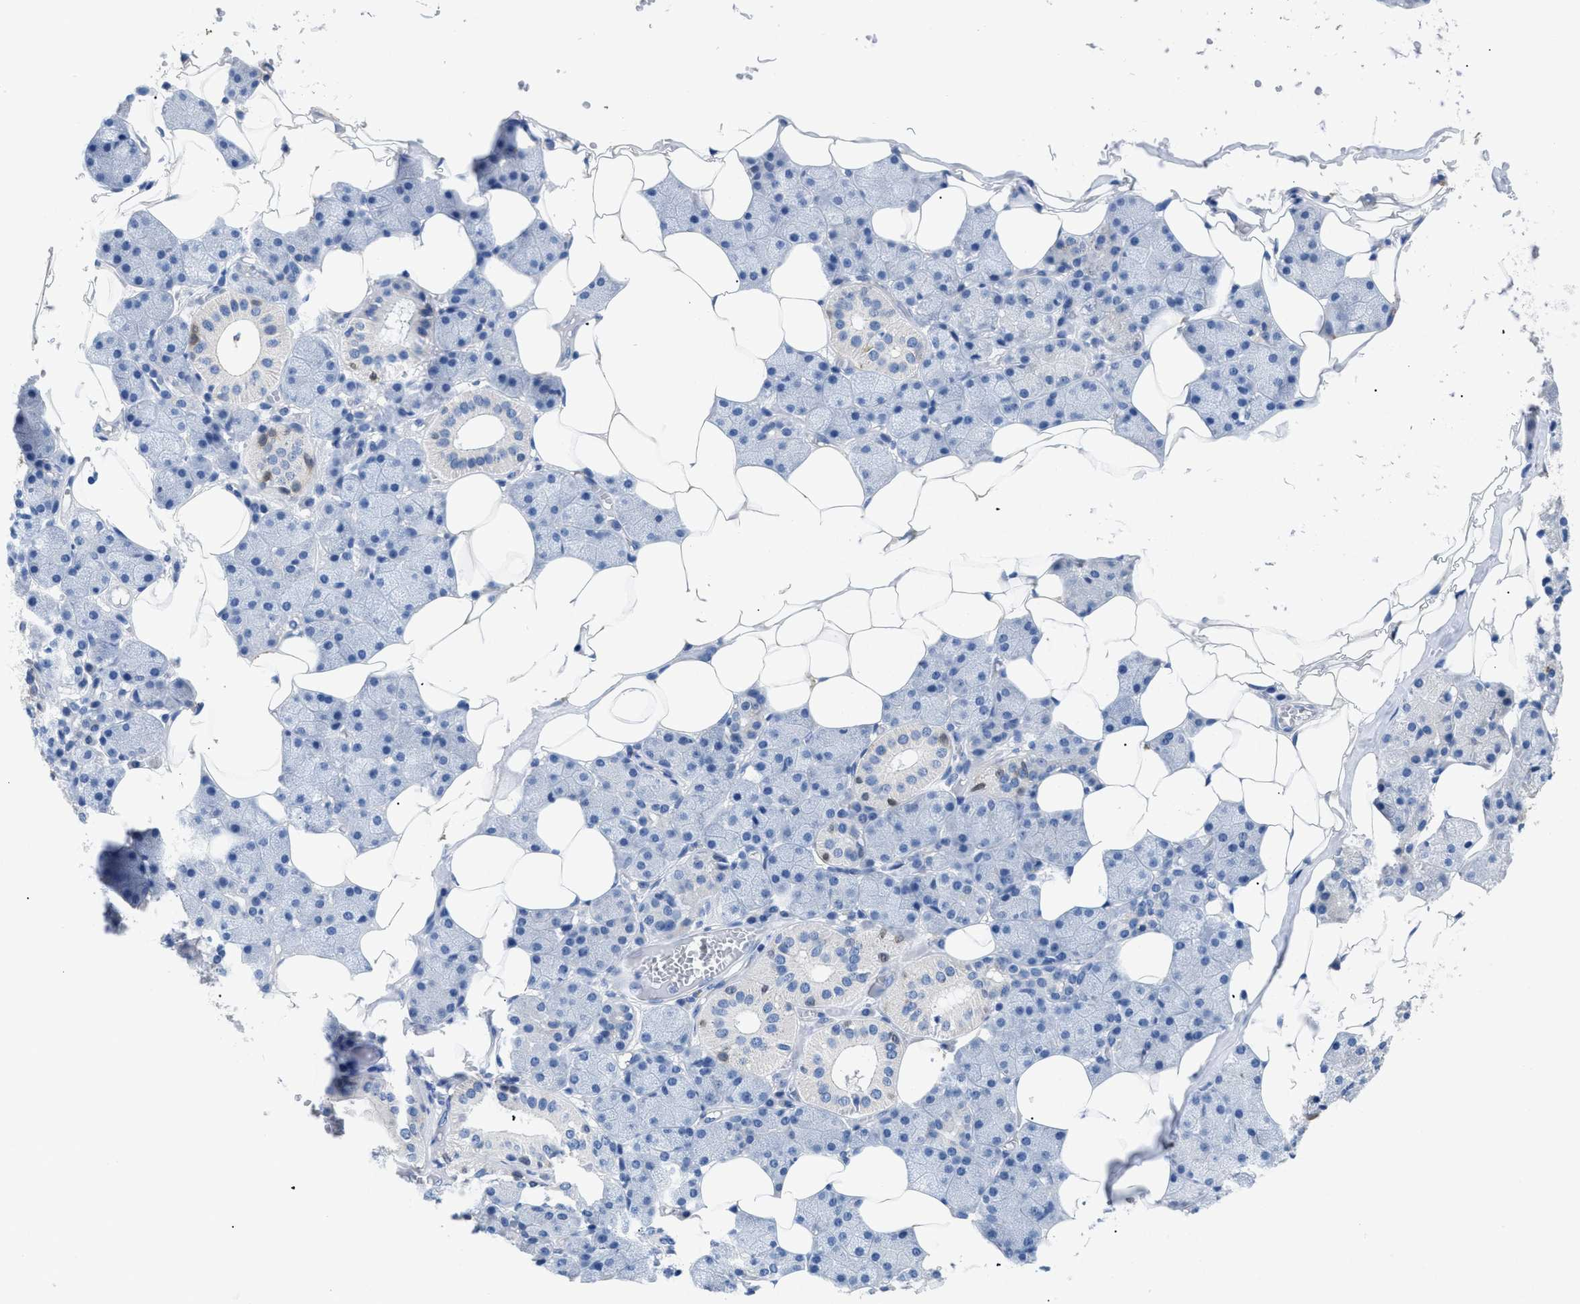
{"staining": {"intensity": "weak", "quantity": "<25%", "location": "cytoplasmic/membranous"}, "tissue": "salivary gland", "cell_type": "Glandular cells", "image_type": "normal", "snomed": [{"axis": "morphology", "description": "Normal tissue, NOS"}, {"axis": "topography", "description": "Salivary gland"}], "caption": "Immunohistochemistry micrograph of benign salivary gland: salivary gland stained with DAB demonstrates no significant protein positivity in glandular cells. (DAB immunohistochemistry visualized using brightfield microscopy, high magnification).", "gene": "APOBEC2", "patient": {"sex": "female", "age": 33}}